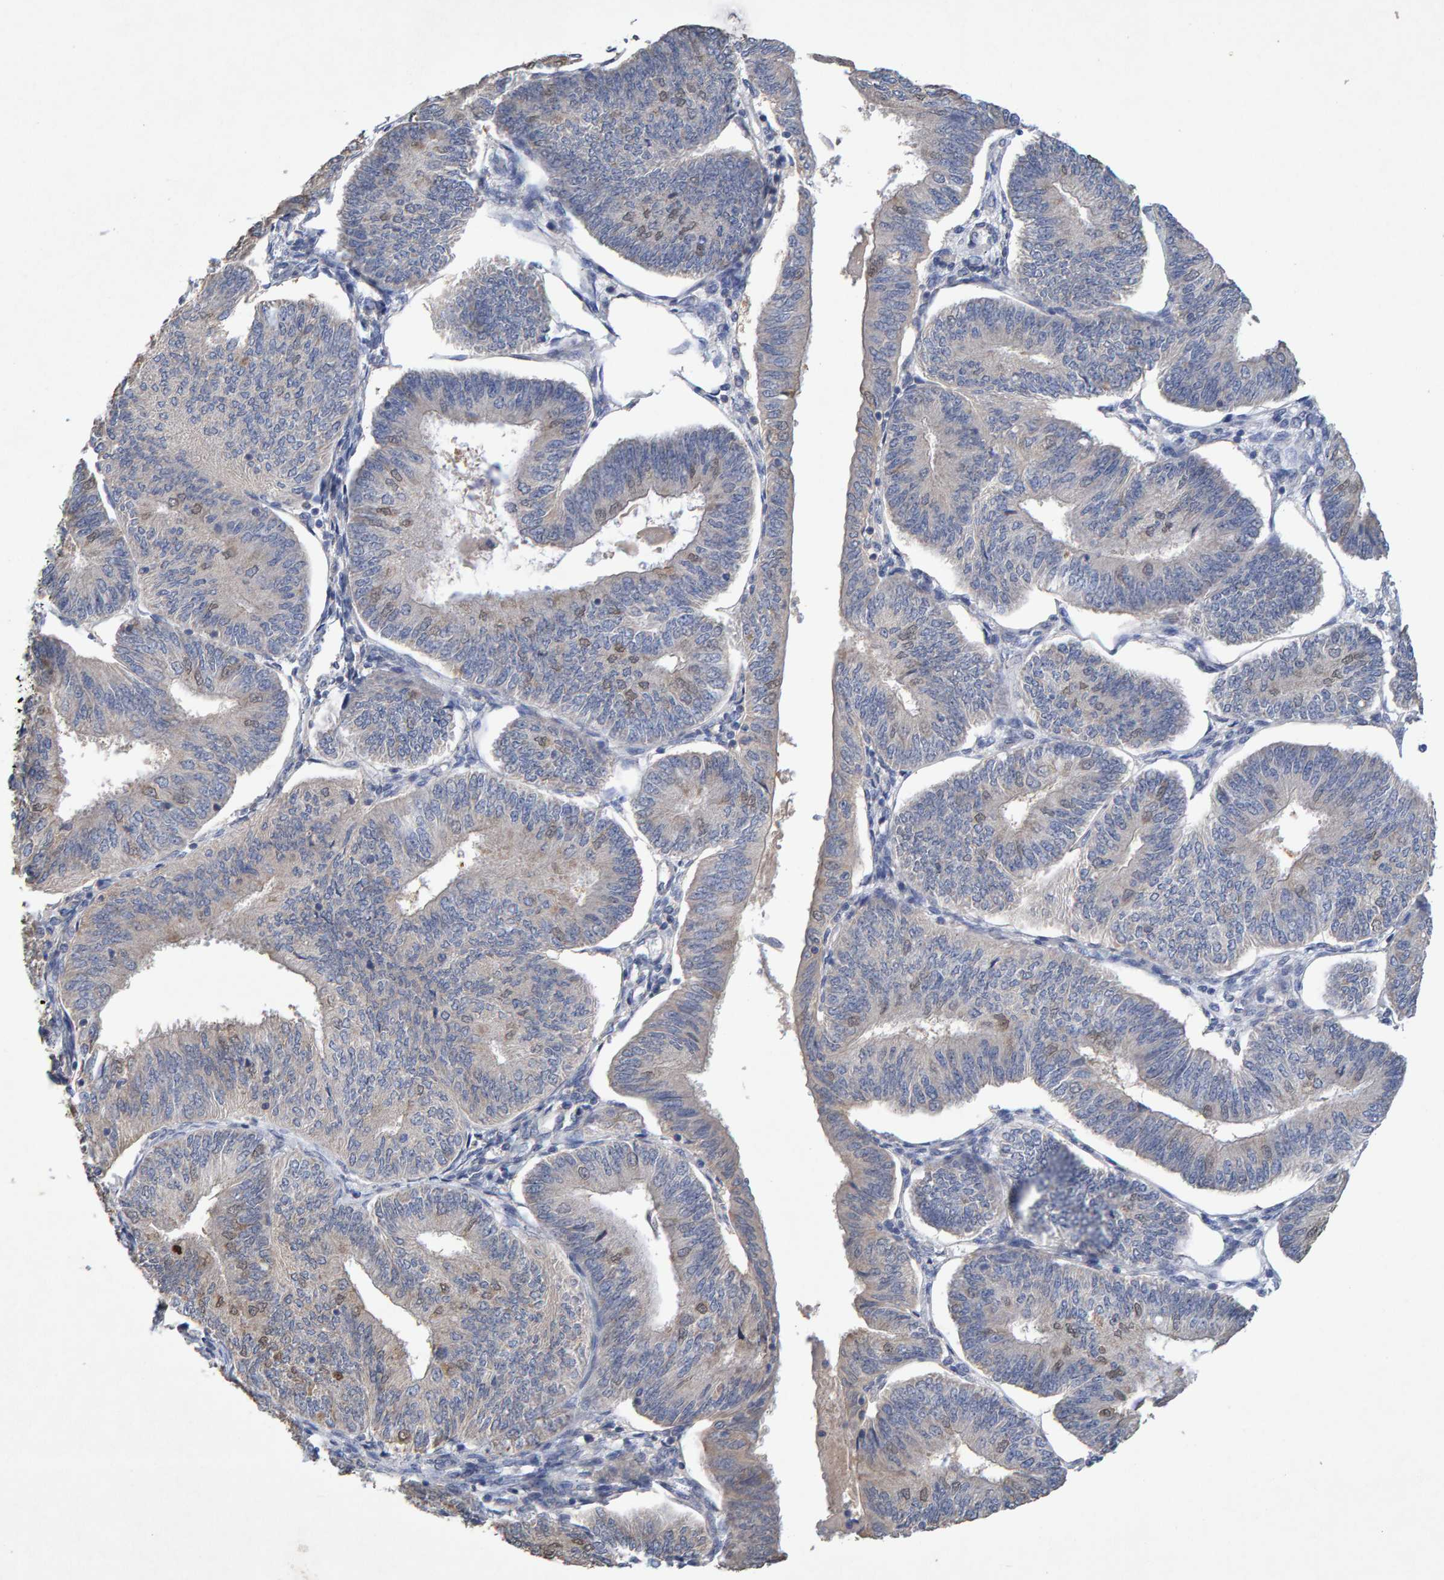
{"staining": {"intensity": "moderate", "quantity": "<25%", "location": "cytoplasmic/membranous"}, "tissue": "endometrial cancer", "cell_type": "Tumor cells", "image_type": "cancer", "snomed": [{"axis": "morphology", "description": "Adenocarcinoma, NOS"}, {"axis": "topography", "description": "Endometrium"}], "caption": "Immunohistochemistry micrograph of neoplastic tissue: human endometrial cancer stained using immunohistochemistry (IHC) reveals low levels of moderate protein expression localized specifically in the cytoplasmic/membranous of tumor cells, appearing as a cytoplasmic/membranous brown color.", "gene": "CTH", "patient": {"sex": "female", "age": 58}}